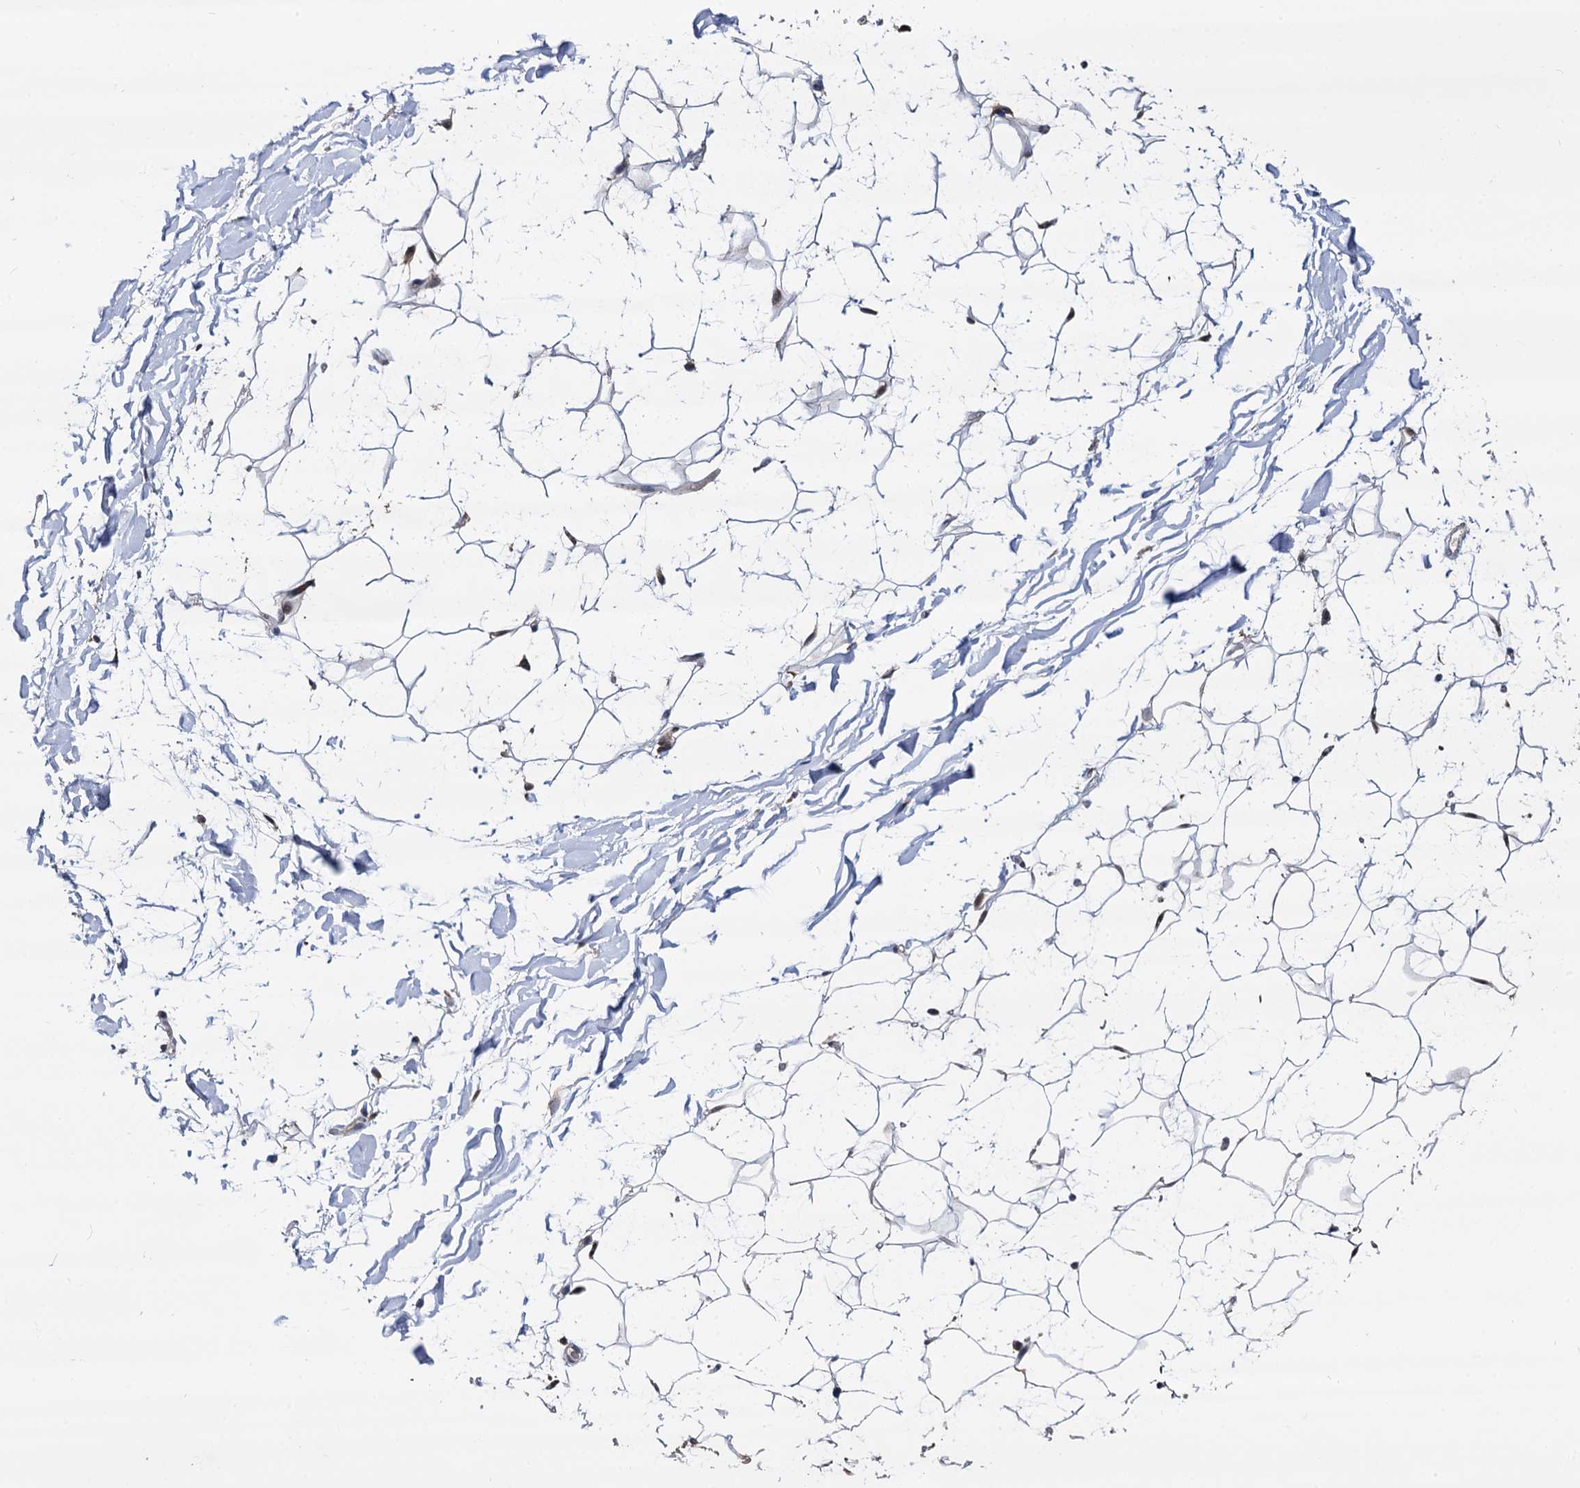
{"staining": {"intensity": "moderate", "quantity": ">75%", "location": "nuclear"}, "tissue": "adipose tissue", "cell_type": "Adipocytes", "image_type": "normal", "snomed": [{"axis": "morphology", "description": "Normal tissue, NOS"}, {"axis": "topography", "description": "Breast"}], "caption": "The photomicrograph reveals staining of unremarkable adipose tissue, revealing moderate nuclear protein expression (brown color) within adipocytes. Using DAB (brown) and hematoxylin (blue) stains, captured at high magnification using brightfield microscopy.", "gene": "PSMD4", "patient": {"sex": "female", "age": 26}}